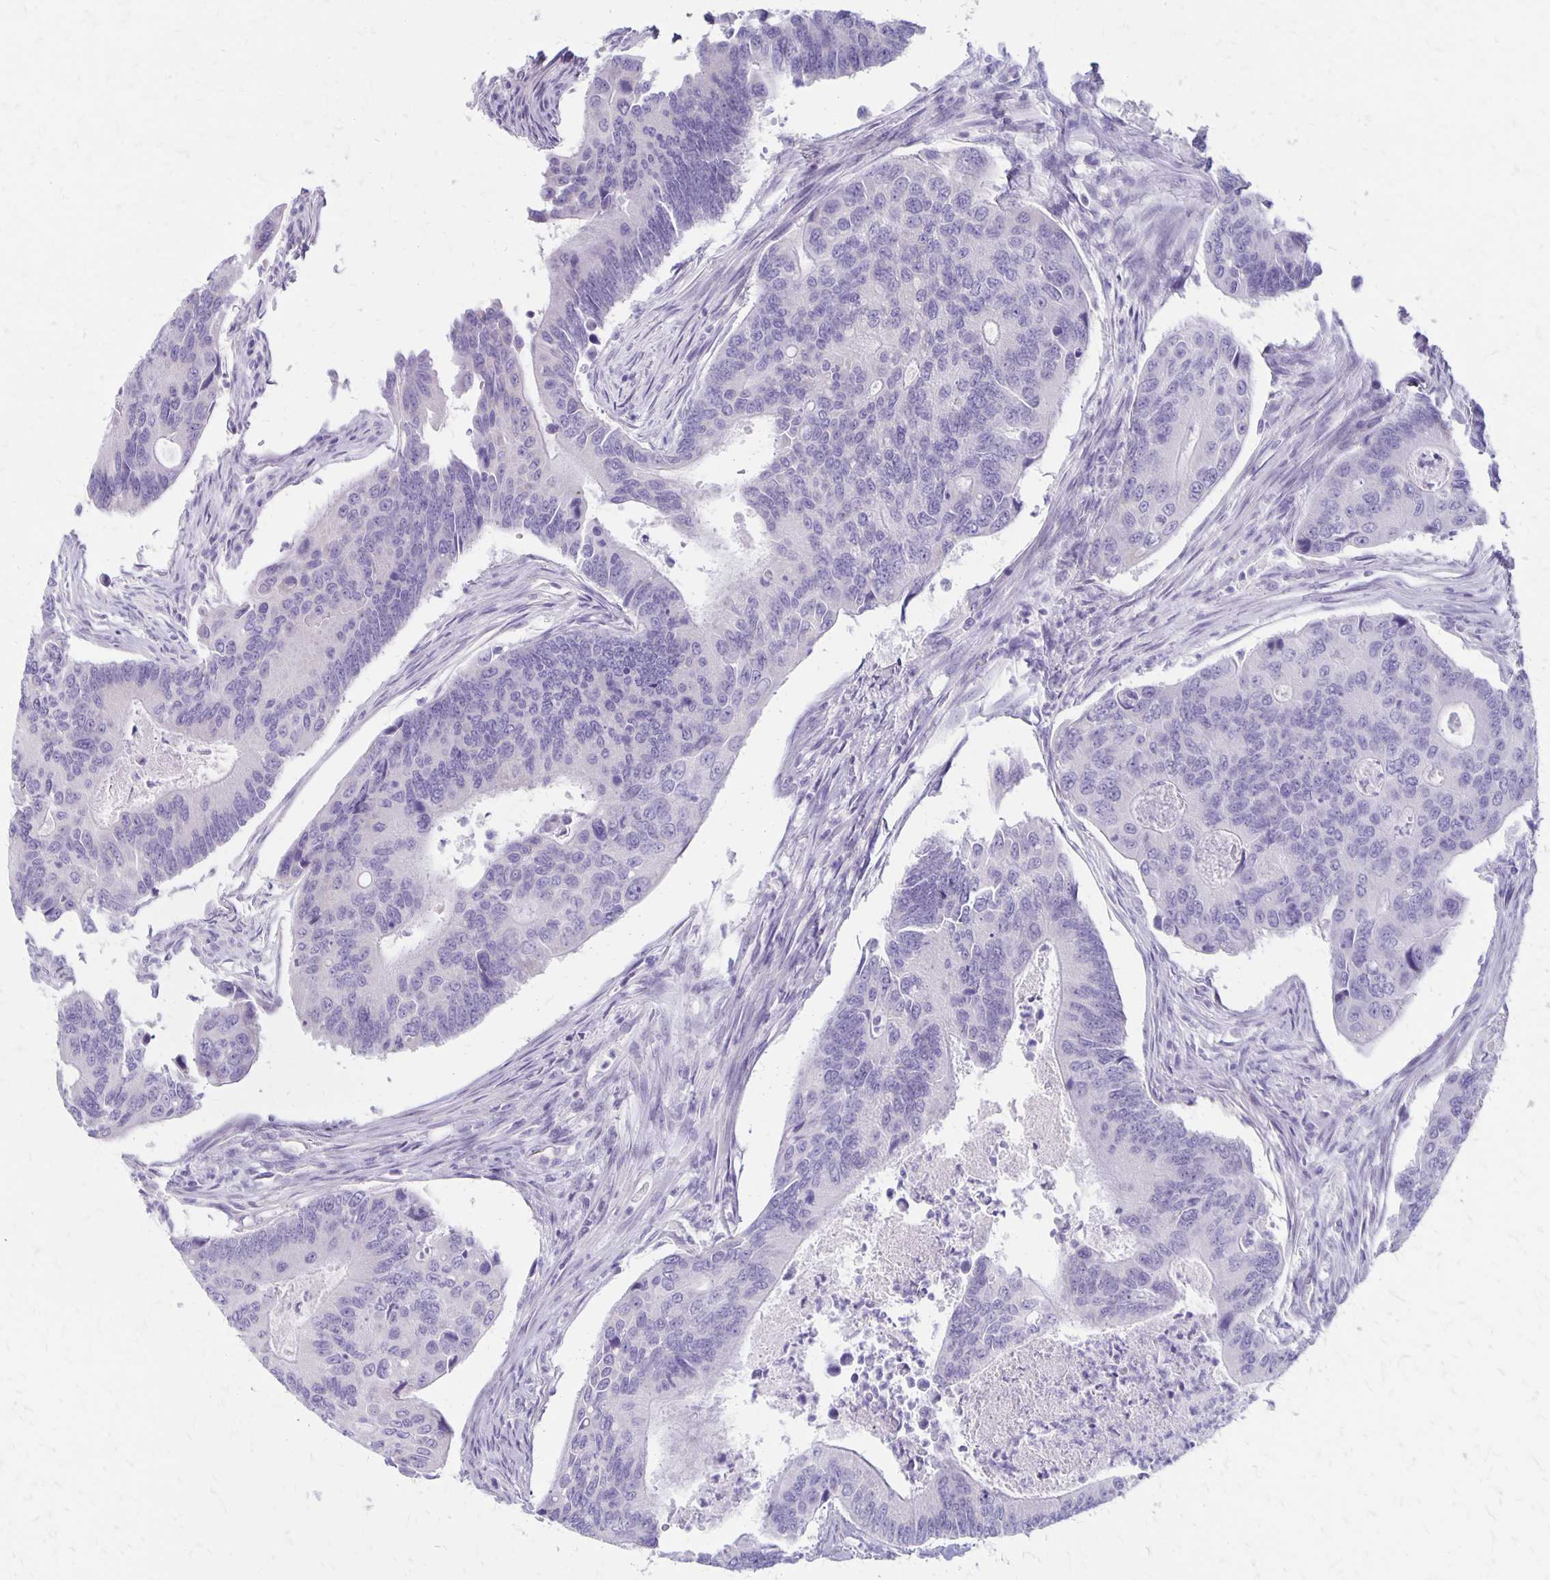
{"staining": {"intensity": "negative", "quantity": "none", "location": "none"}, "tissue": "colorectal cancer", "cell_type": "Tumor cells", "image_type": "cancer", "snomed": [{"axis": "morphology", "description": "Adenocarcinoma, NOS"}, {"axis": "topography", "description": "Colon"}], "caption": "Immunohistochemistry (IHC) histopathology image of neoplastic tissue: colorectal adenocarcinoma stained with DAB (3,3'-diaminobenzidine) demonstrates no significant protein staining in tumor cells.", "gene": "HOMER1", "patient": {"sex": "female", "age": 67}}